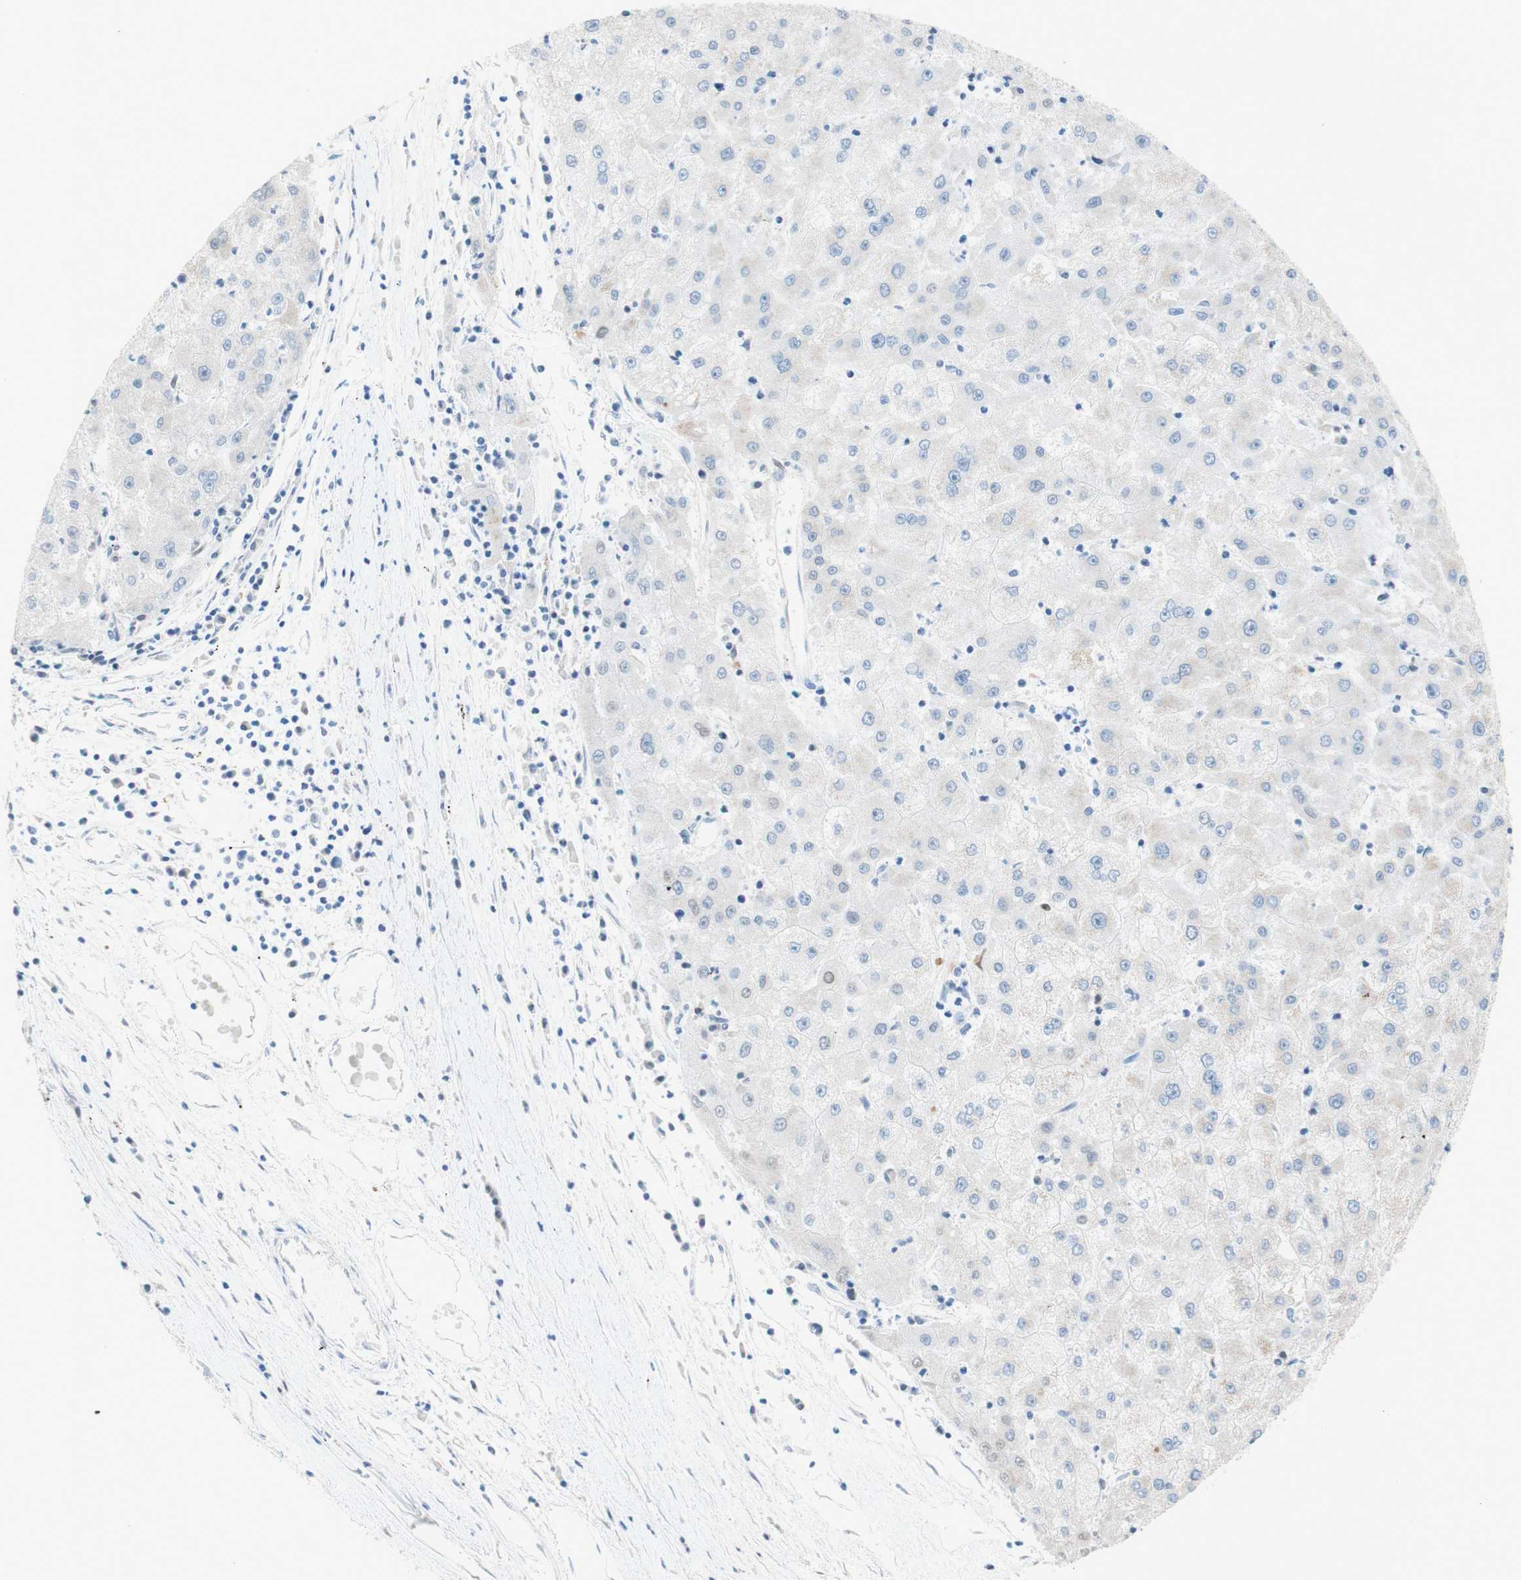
{"staining": {"intensity": "negative", "quantity": "none", "location": "none"}, "tissue": "liver cancer", "cell_type": "Tumor cells", "image_type": "cancer", "snomed": [{"axis": "morphology", "description": "Carcinoma, Hepatocellular, NOS"}, {"axis": "topography", "description": "Liver"}], "caption": "A high-resolution micrograph shows immunohistochemistry staining of liver cancer, which reveals no significant expression in tumor cells. The staining was performed using DAB to visualize the protein expression in brown, while the nuclei were stained in blue with hematoxylin (Magnification: 20x).", "gene": "POLR2J3", "patient": {"sex": "male", "age": 72}}